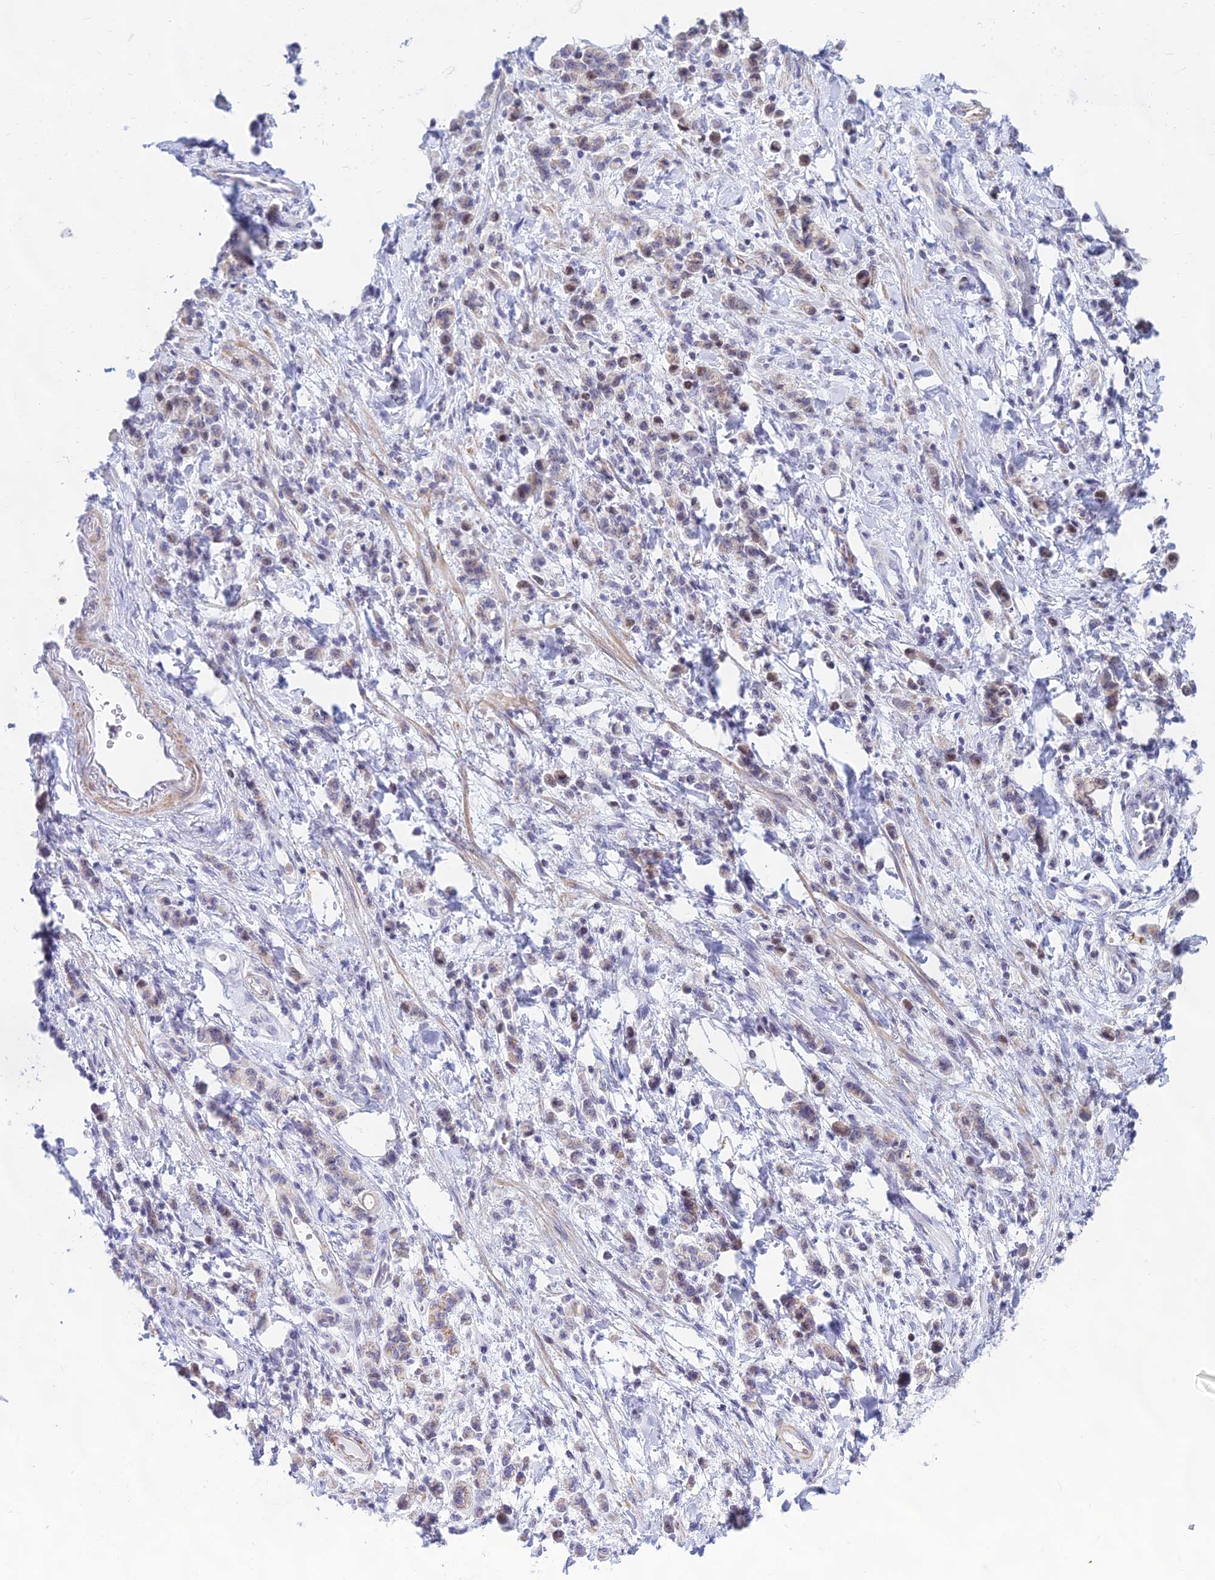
{"staining": {"intensity": "weak", "quantity": ">75%", "location": "cytoplasmic/membranous"}, "tissue": "stomach cancer", "cell_type": "Tumor cells", "image_type": "cancer", "snomed": [{"axis": "morphology", "description": "Adenocarcinoma, NOS"}, {"axis": "topography", "description": "Stomach"}], "caption": "IHC micrograph of human stomach cancer stained for a protein (brown), which reveals low levels of weak cytoplasmic/membranous positivity in about >75% of tumor cells.", "gene": "KRR1", "patient": {"sex": "male", "age": 76}}